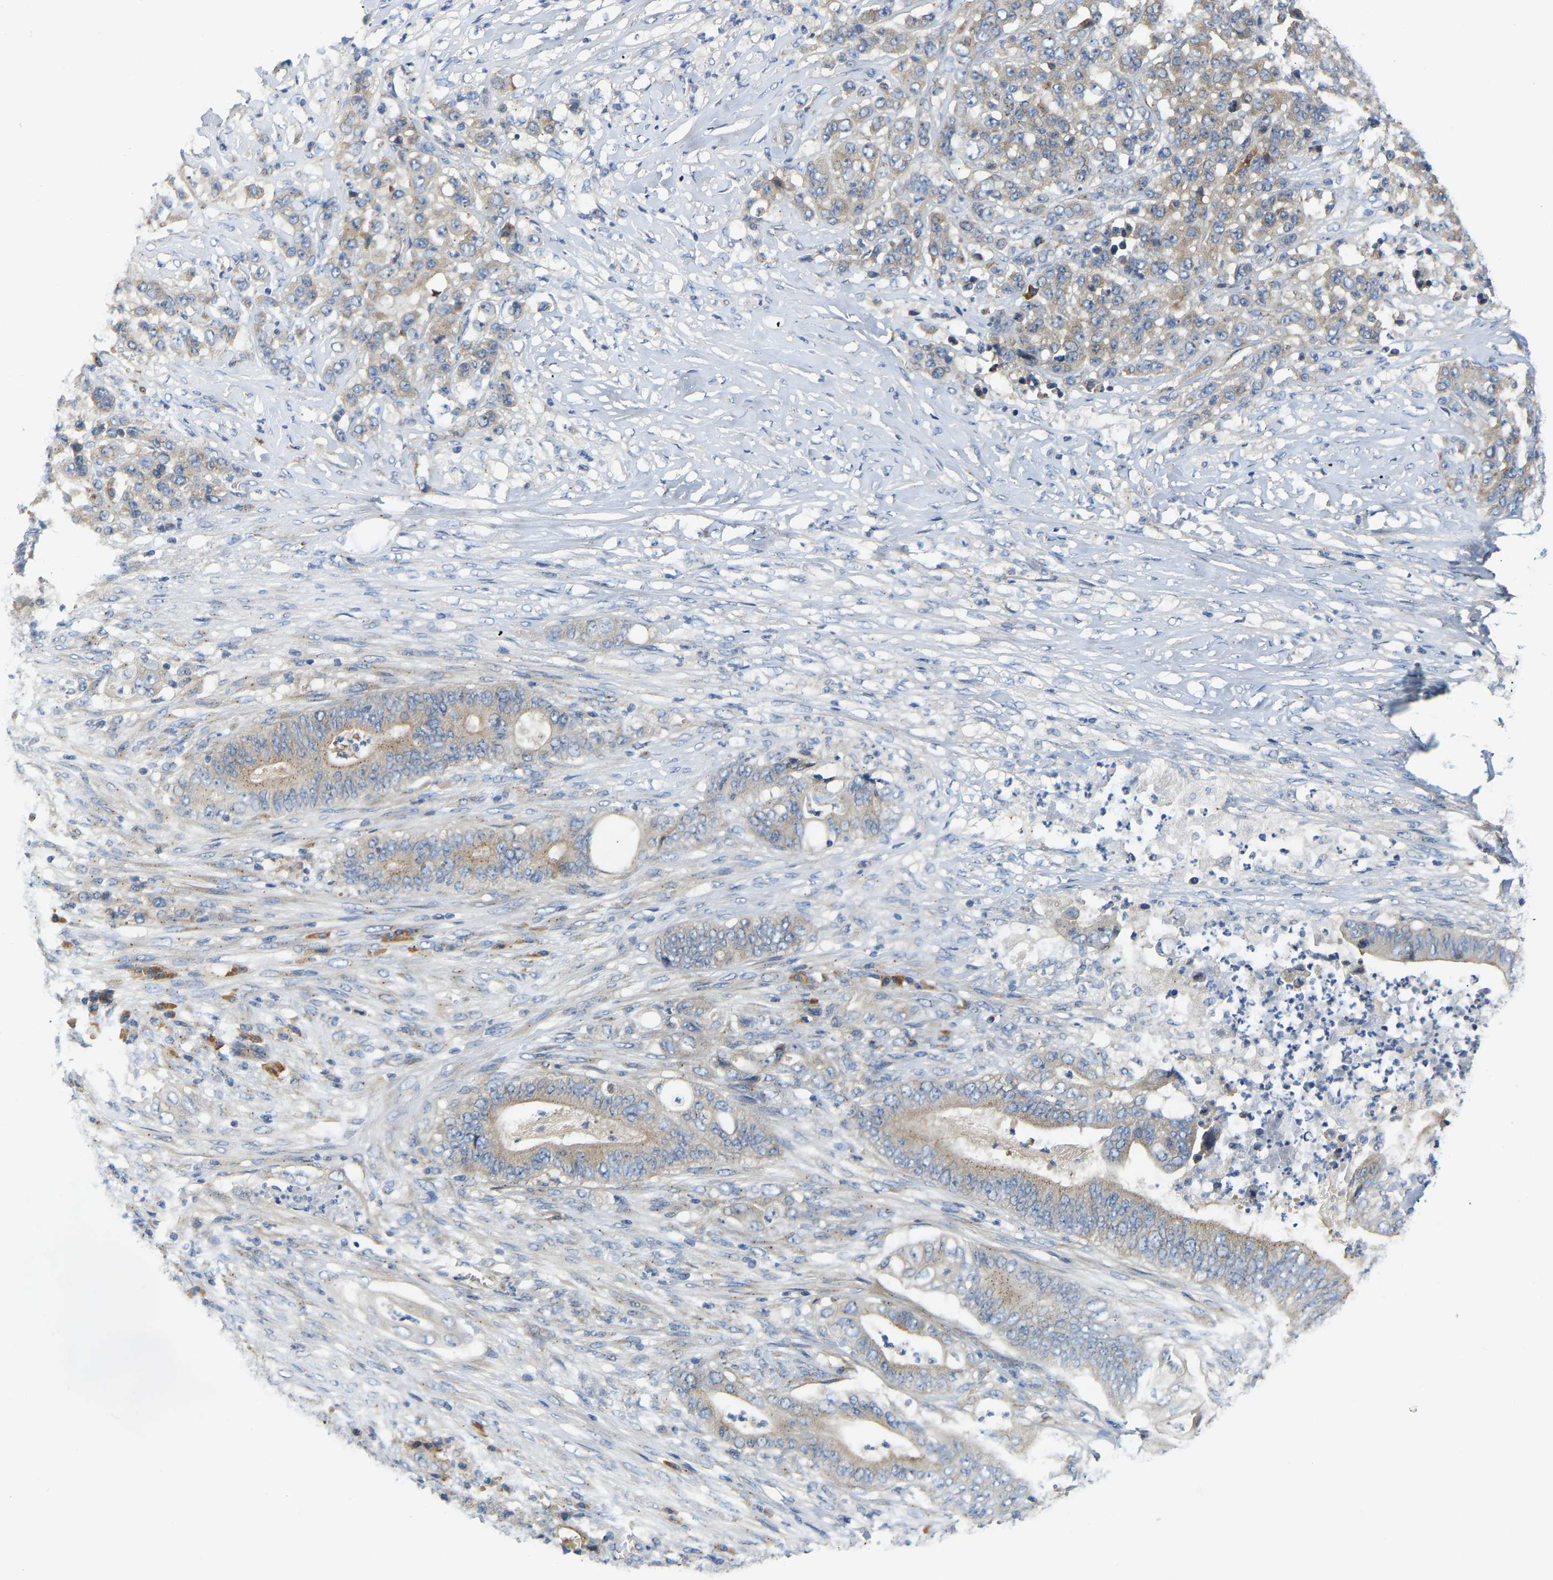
{"staining": {"intensity": "moderate", "quantity": "25%-75%", "location": "cytoplasmic/membranous"}, "tissue": "stomach cancer", "cell_type": "Tumor cells", "image_type": "cancer", "snomed": [{"axis": "morphology", "description": "Adenocarcinoma, NOS"}, {"axis": "topography", "description": "Stomach"}], "caption": "High-power microscopy captured an immunohistochemistry image of adenocarcinoma (stomach), revealing moderate cytoplasmic/membranous staining in approximately 25%-75% of tumor cells. The staining is performed using DAB brown chromogen to label protein expression. The nuclei are counter-stained blue using hematoxylin.", "gene": "PCNT", "patient": {"sex": "female", "age": 73}}